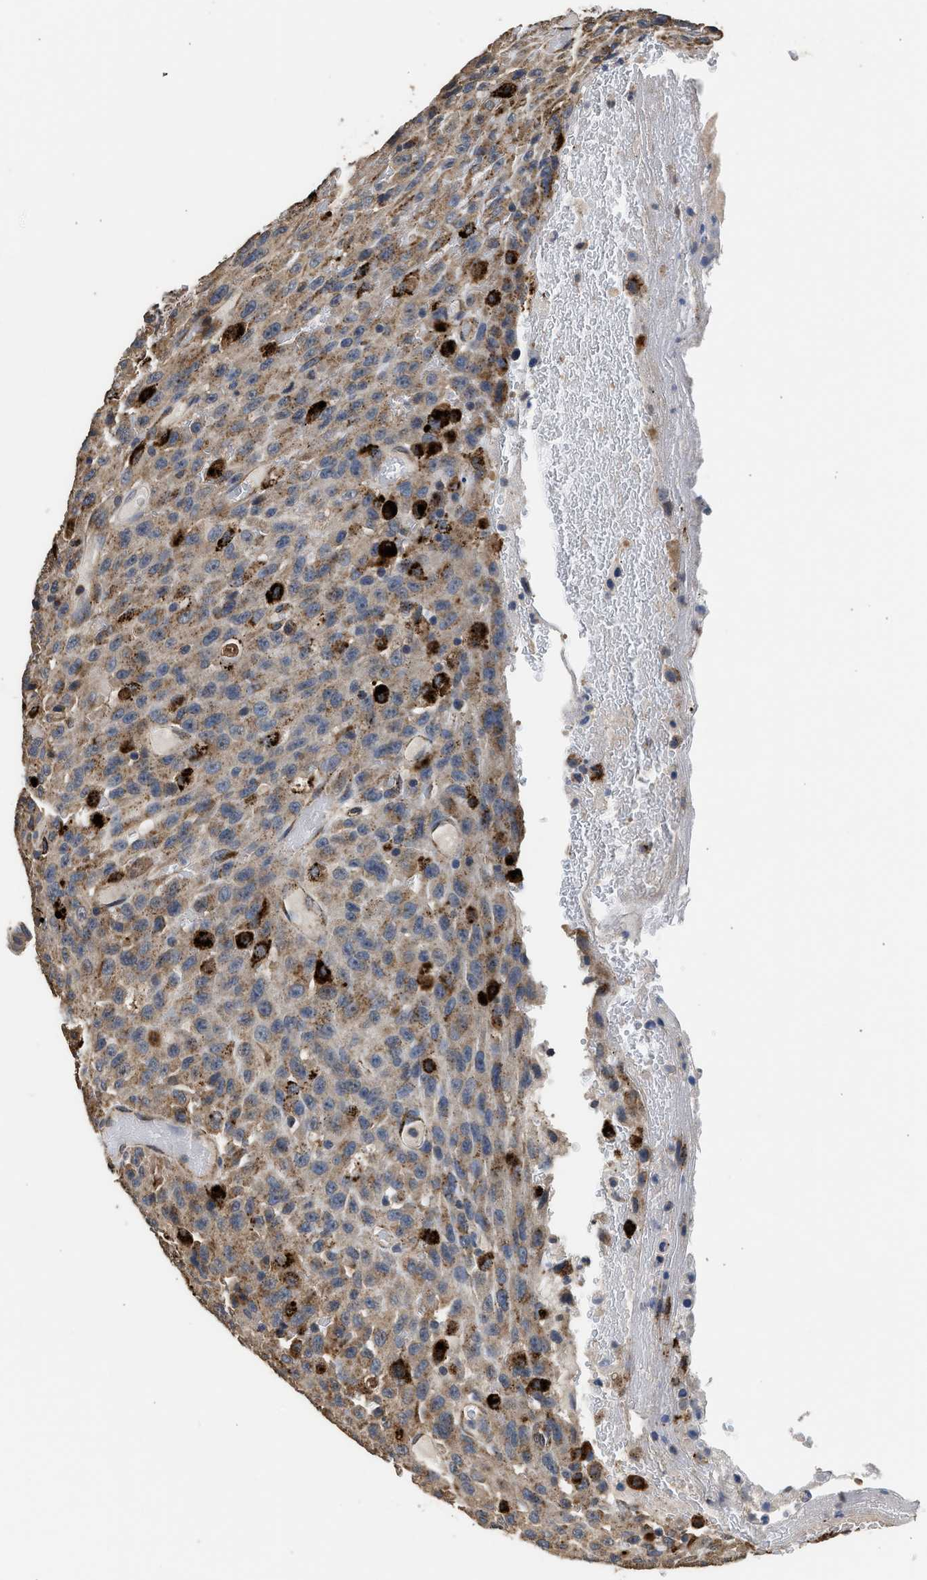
{"staining": {"intensity": "moderate", "quantity": ">75%", "location": "cytoplasmic/membranous"}, "tissue": "urothelial cancer", "cell_type": "Tumor cells", "image_type": "cancer", "snomed": [{"axis": "morphology", "description": "Urothelial carcinoma, High grade"}, {"axis": "topography", "description": "Urinary bladder"}], "caption": "Human urothelial cancer stained with a protein marker reveals moderate staining in tumor cells.", "gene": "CTSV", "patient": {"sex": "male", "age": 66}}